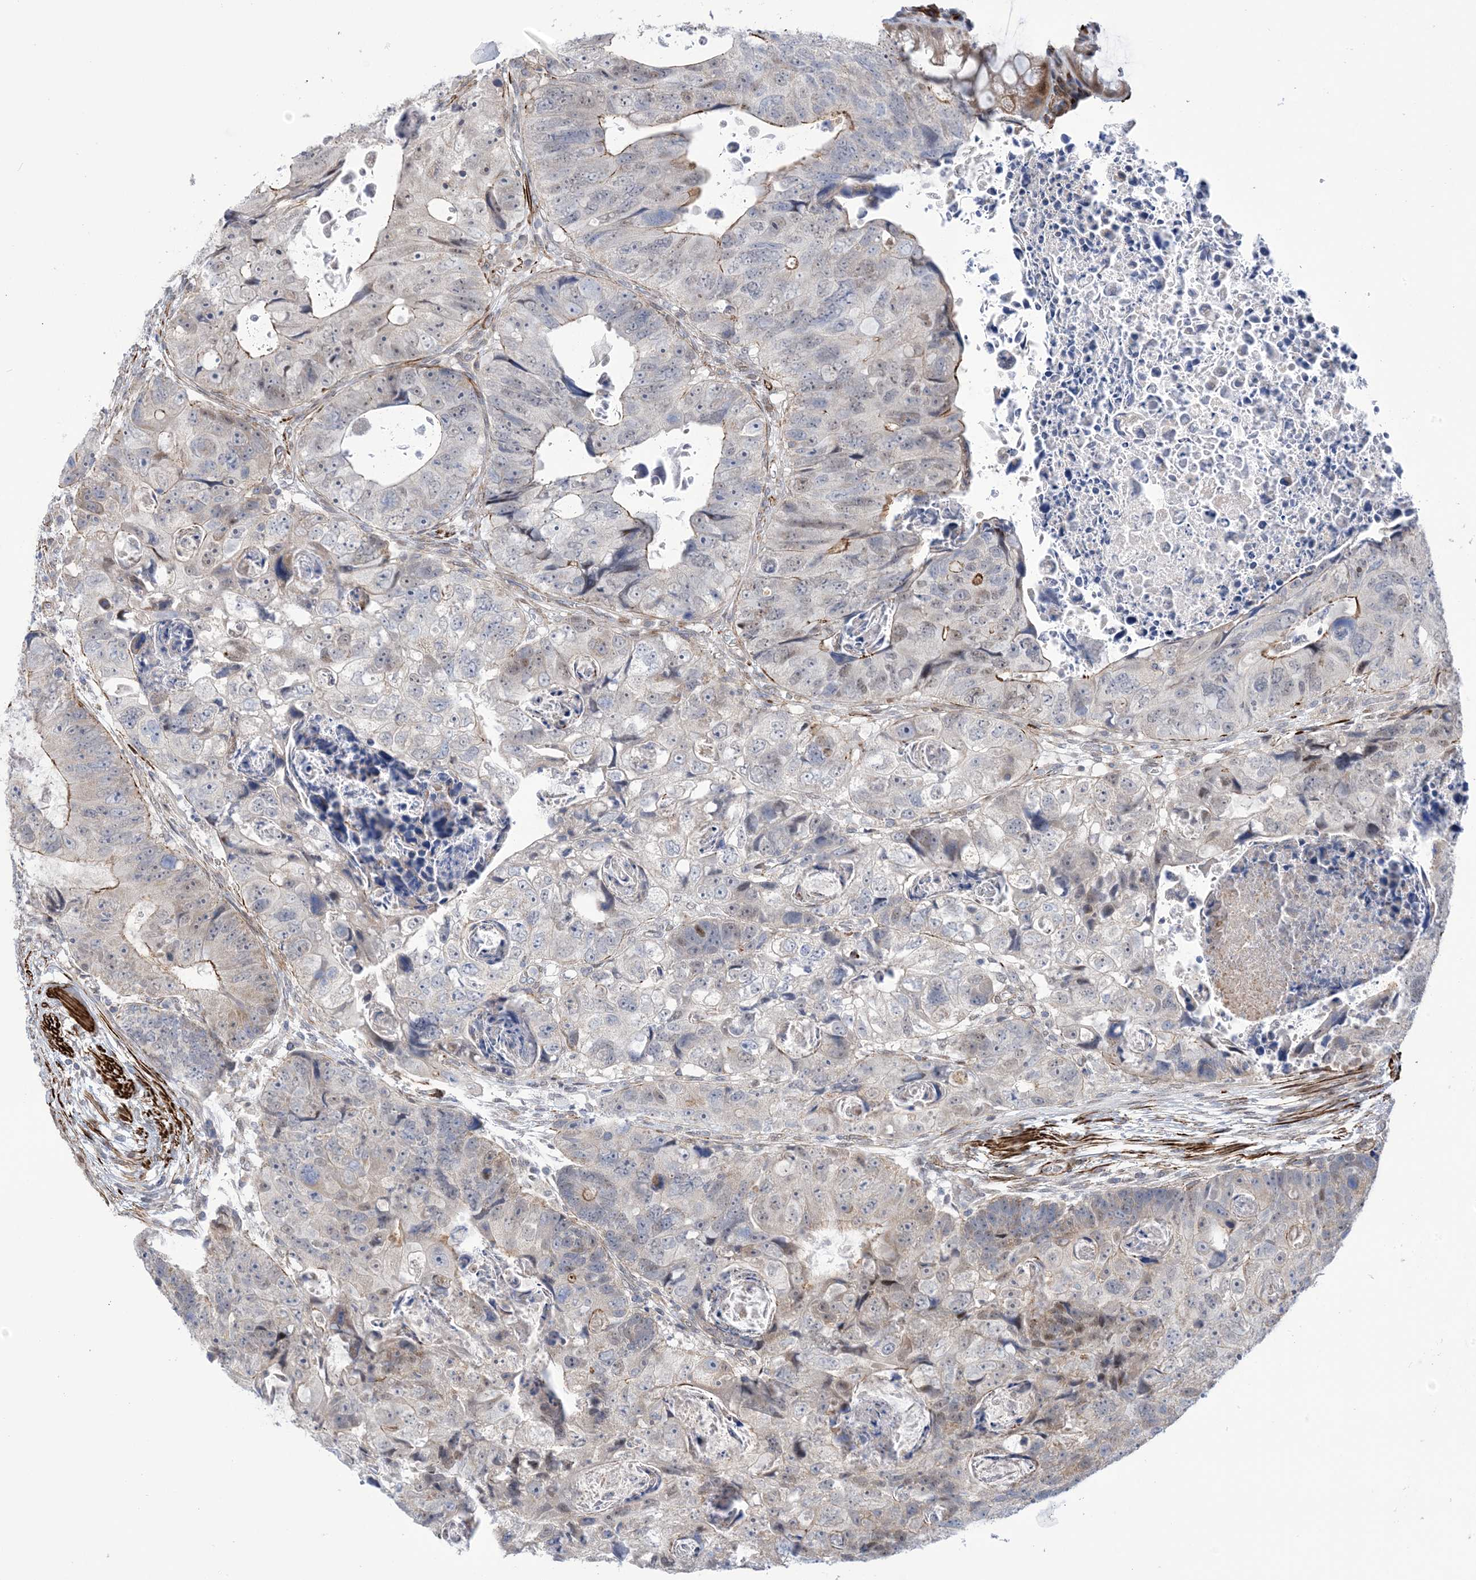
{"staining": {"intensity": "moderate", "quantity": "<25%", "location": "cytoplasmic/membranous"}, "tissue": "colorectal cancer", "cell_type": "Tumor cells", "image_type": "cancer", "snomed": [{"axis": "morphology", "description": "Adenocarcinoma, NOS"}, {"axis": "topography", "description": "Rectum"}], "caption": "A photomicrograph showing moderate cytoplasmic/membranous expression in approximately <25% of tumor cells in colorectal cancer, as visualized by brown immunohistochemical staining.", "gene": "ZNF8", "patient": {"sex": "male", "age": 59}}